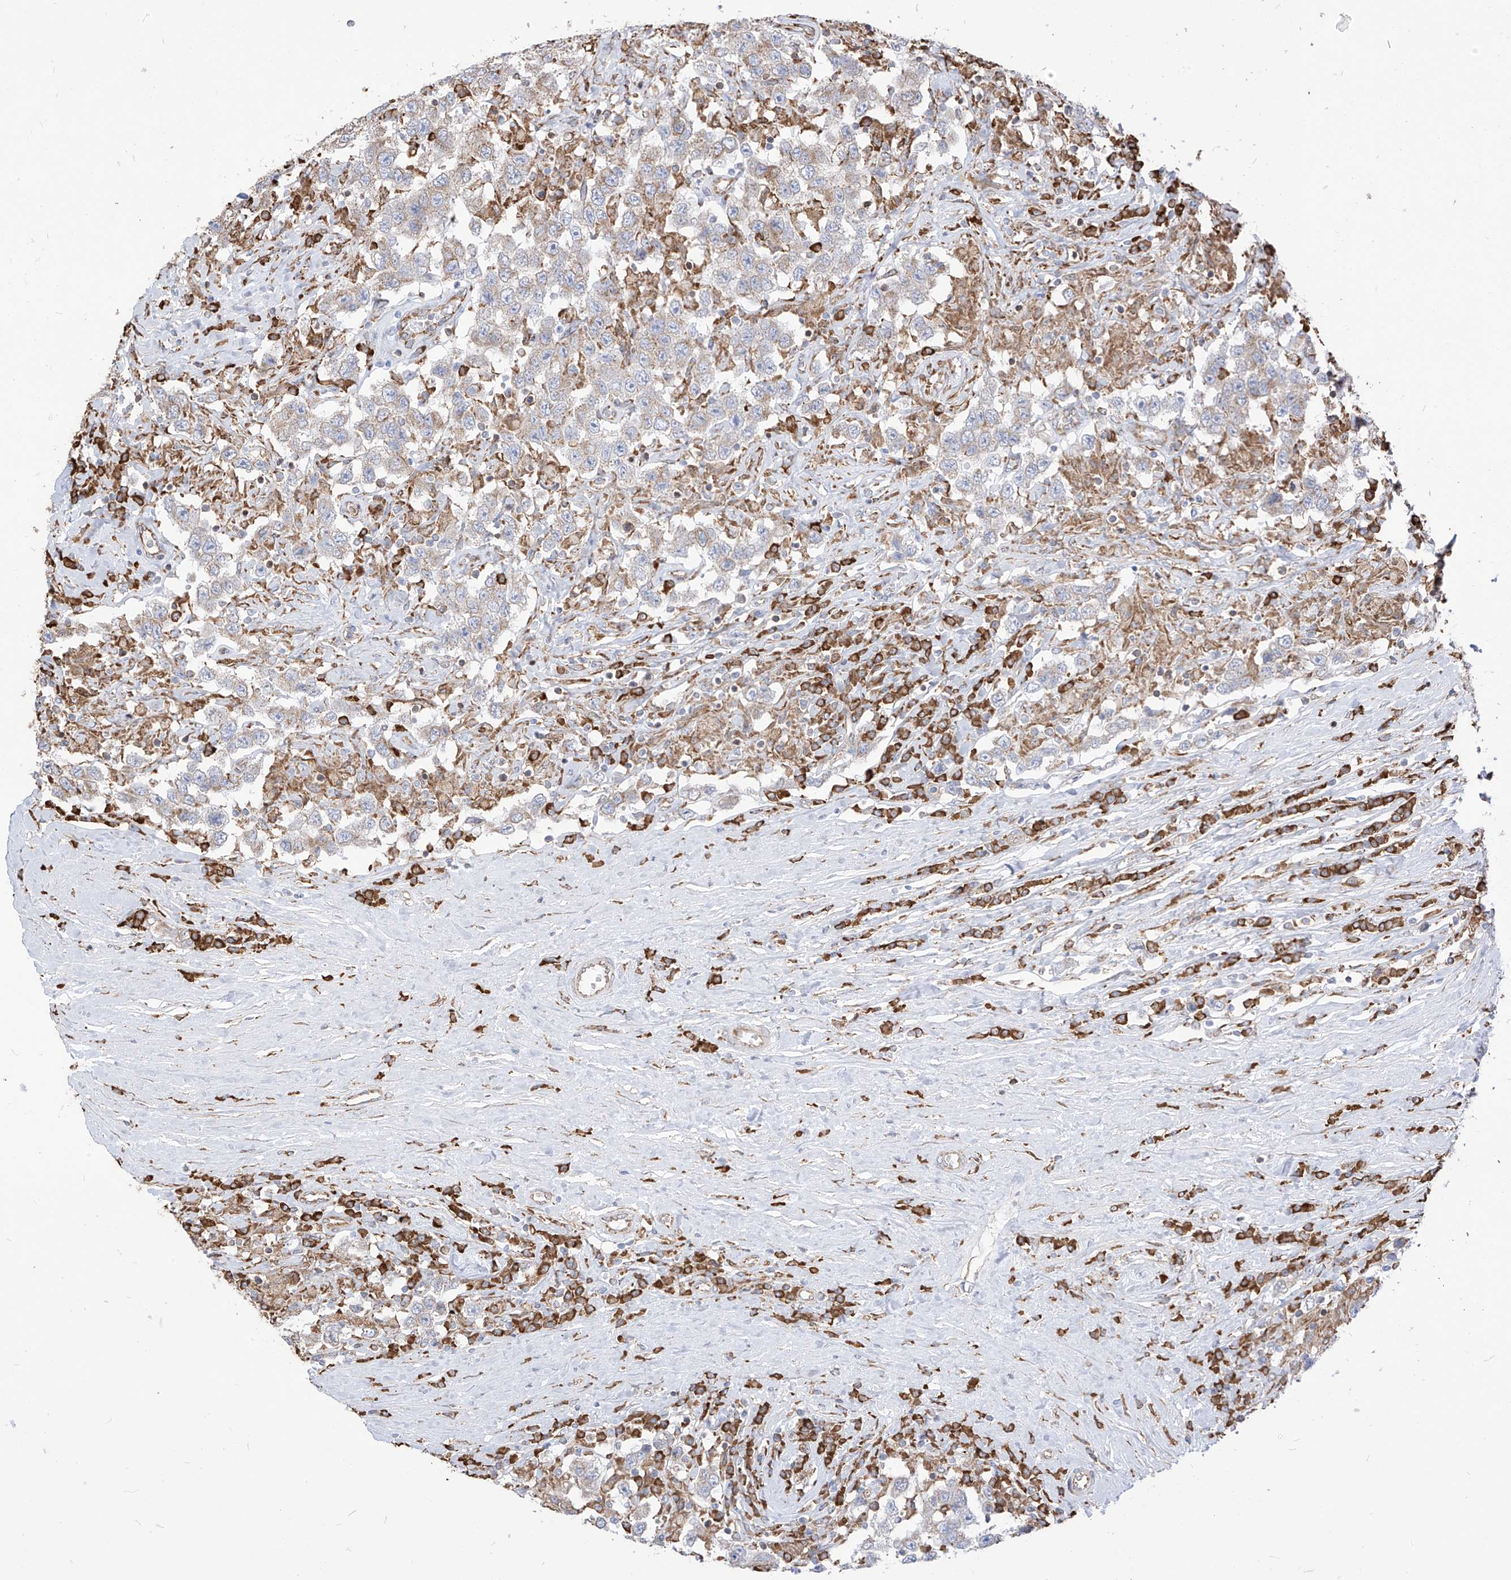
{"staining": {"intensity": "moderate", "quantity": "25%-75%", "location": "cytoplasmic/membranous"}, "tissue": "testis cancer", "cell_type": "Tumor cells", "image_type": "cancer", "snomed": [{"axis": "morphology", "description": "Seminoma, NOS"}, {"axis": "topography", "description": "Testis"}], "caption": "This micrograph reveals testis cancer (seminoma) stained with immunohistochemistry to label a protein in brown. The cytoplasmic/membranous of tumor cells show moderate positivity for the protein. Nuclei are counter-stained blue.", "gene": "PDIA6", "patient": {"sex": "male", "age": 41}}